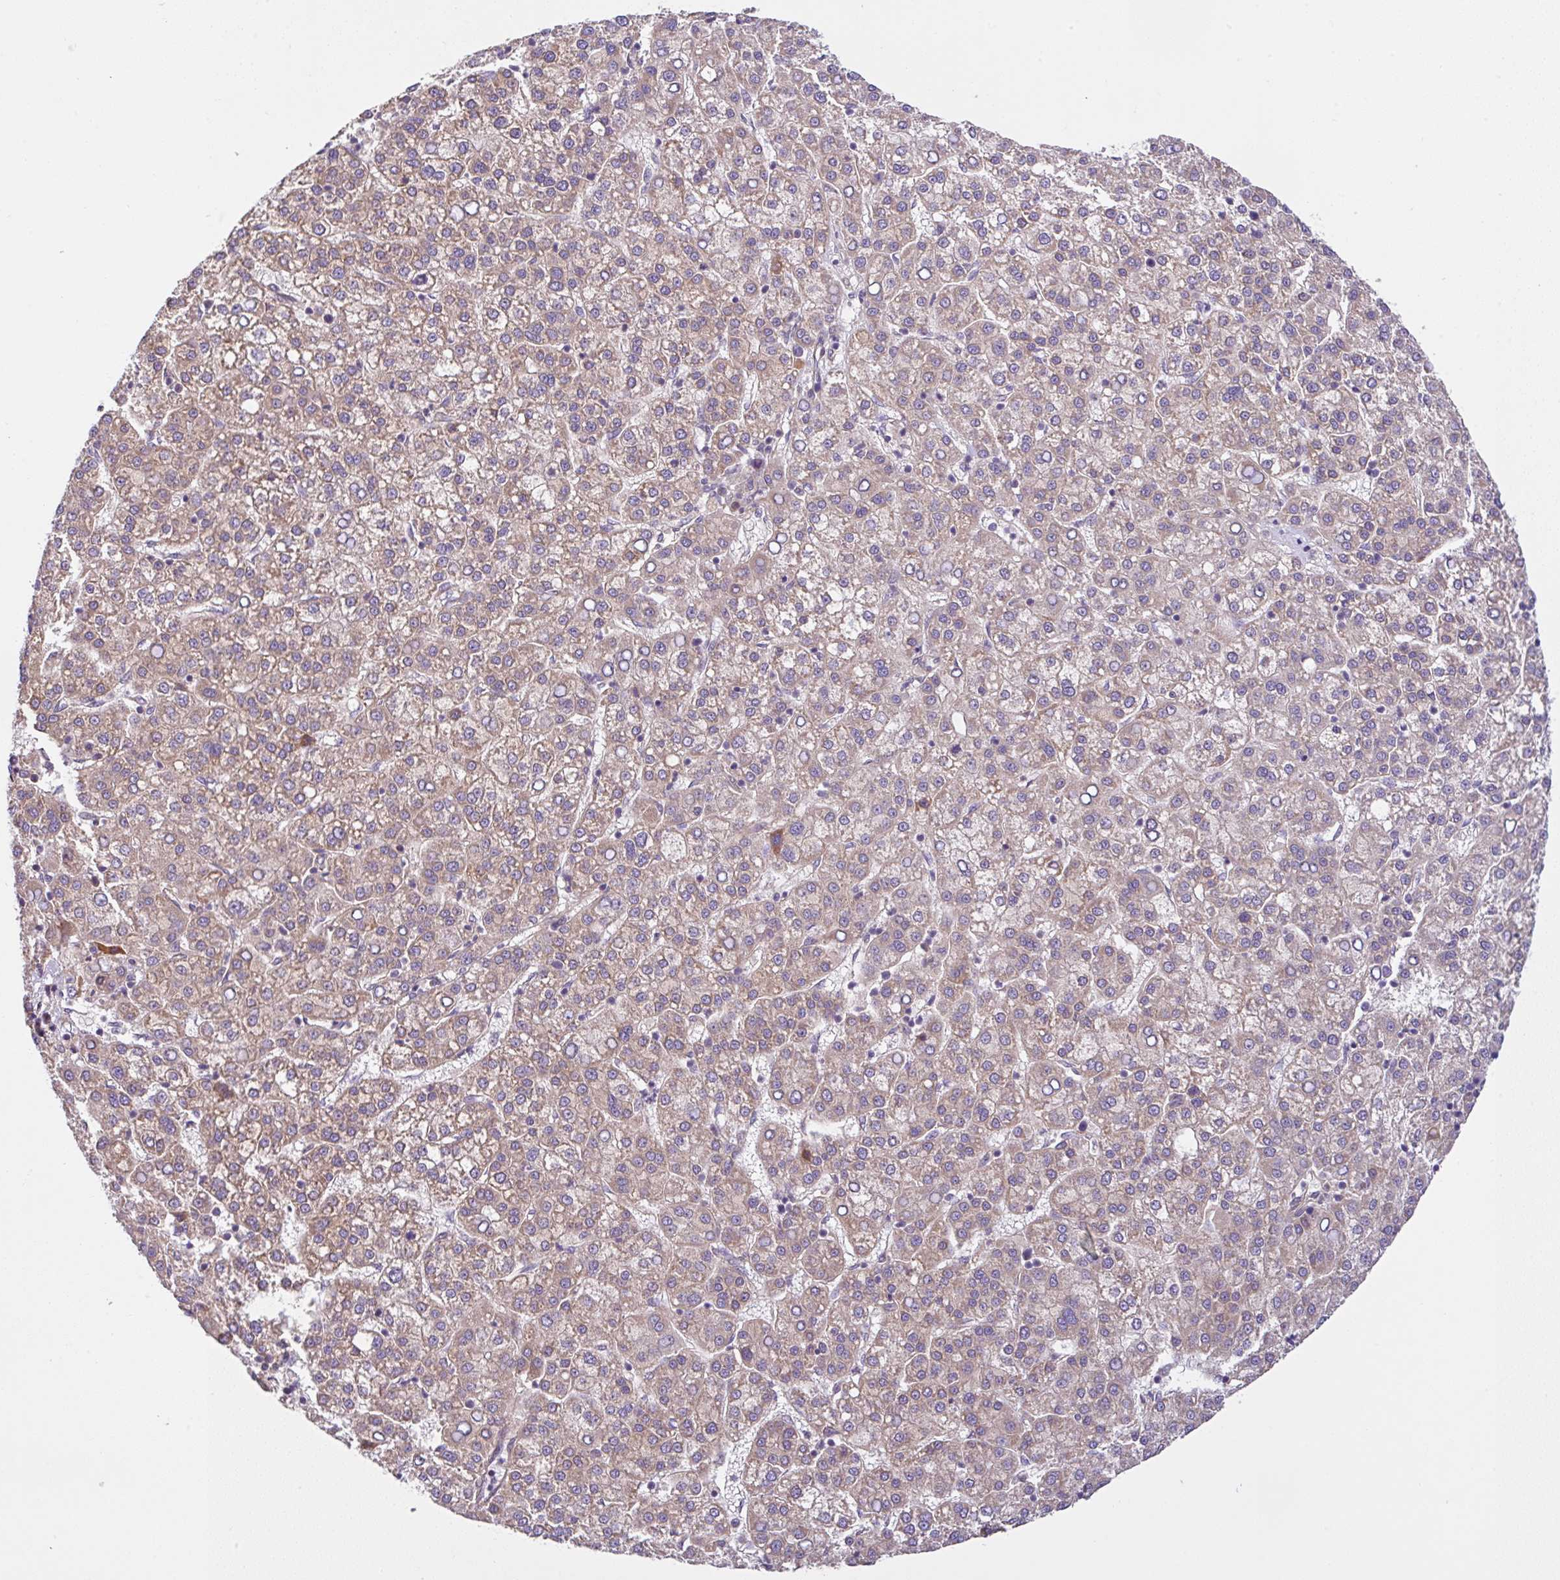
{"staining": {"intensity": "weak", "quantity": ">75%", "location": "cytoplasmic/membranous"}, "tissue": "liver cancer", "cell_type": "Tumor cells", "image_type": "cancer", "snomed": [{"axis": "morphology", "description": "Carcinoma, Hepatocellular, NOS"}, {"axis": "topography", "description": "Liver"}], "caption": "About >75% of tumor cells in hepatocellular carcinoma (liver) display weak cytoplasmic/membranous protein staining as visualized by brown immunohistochemical staining.", "gene": "UBE4A", "patient": {"sex": "female", "age": 58}}